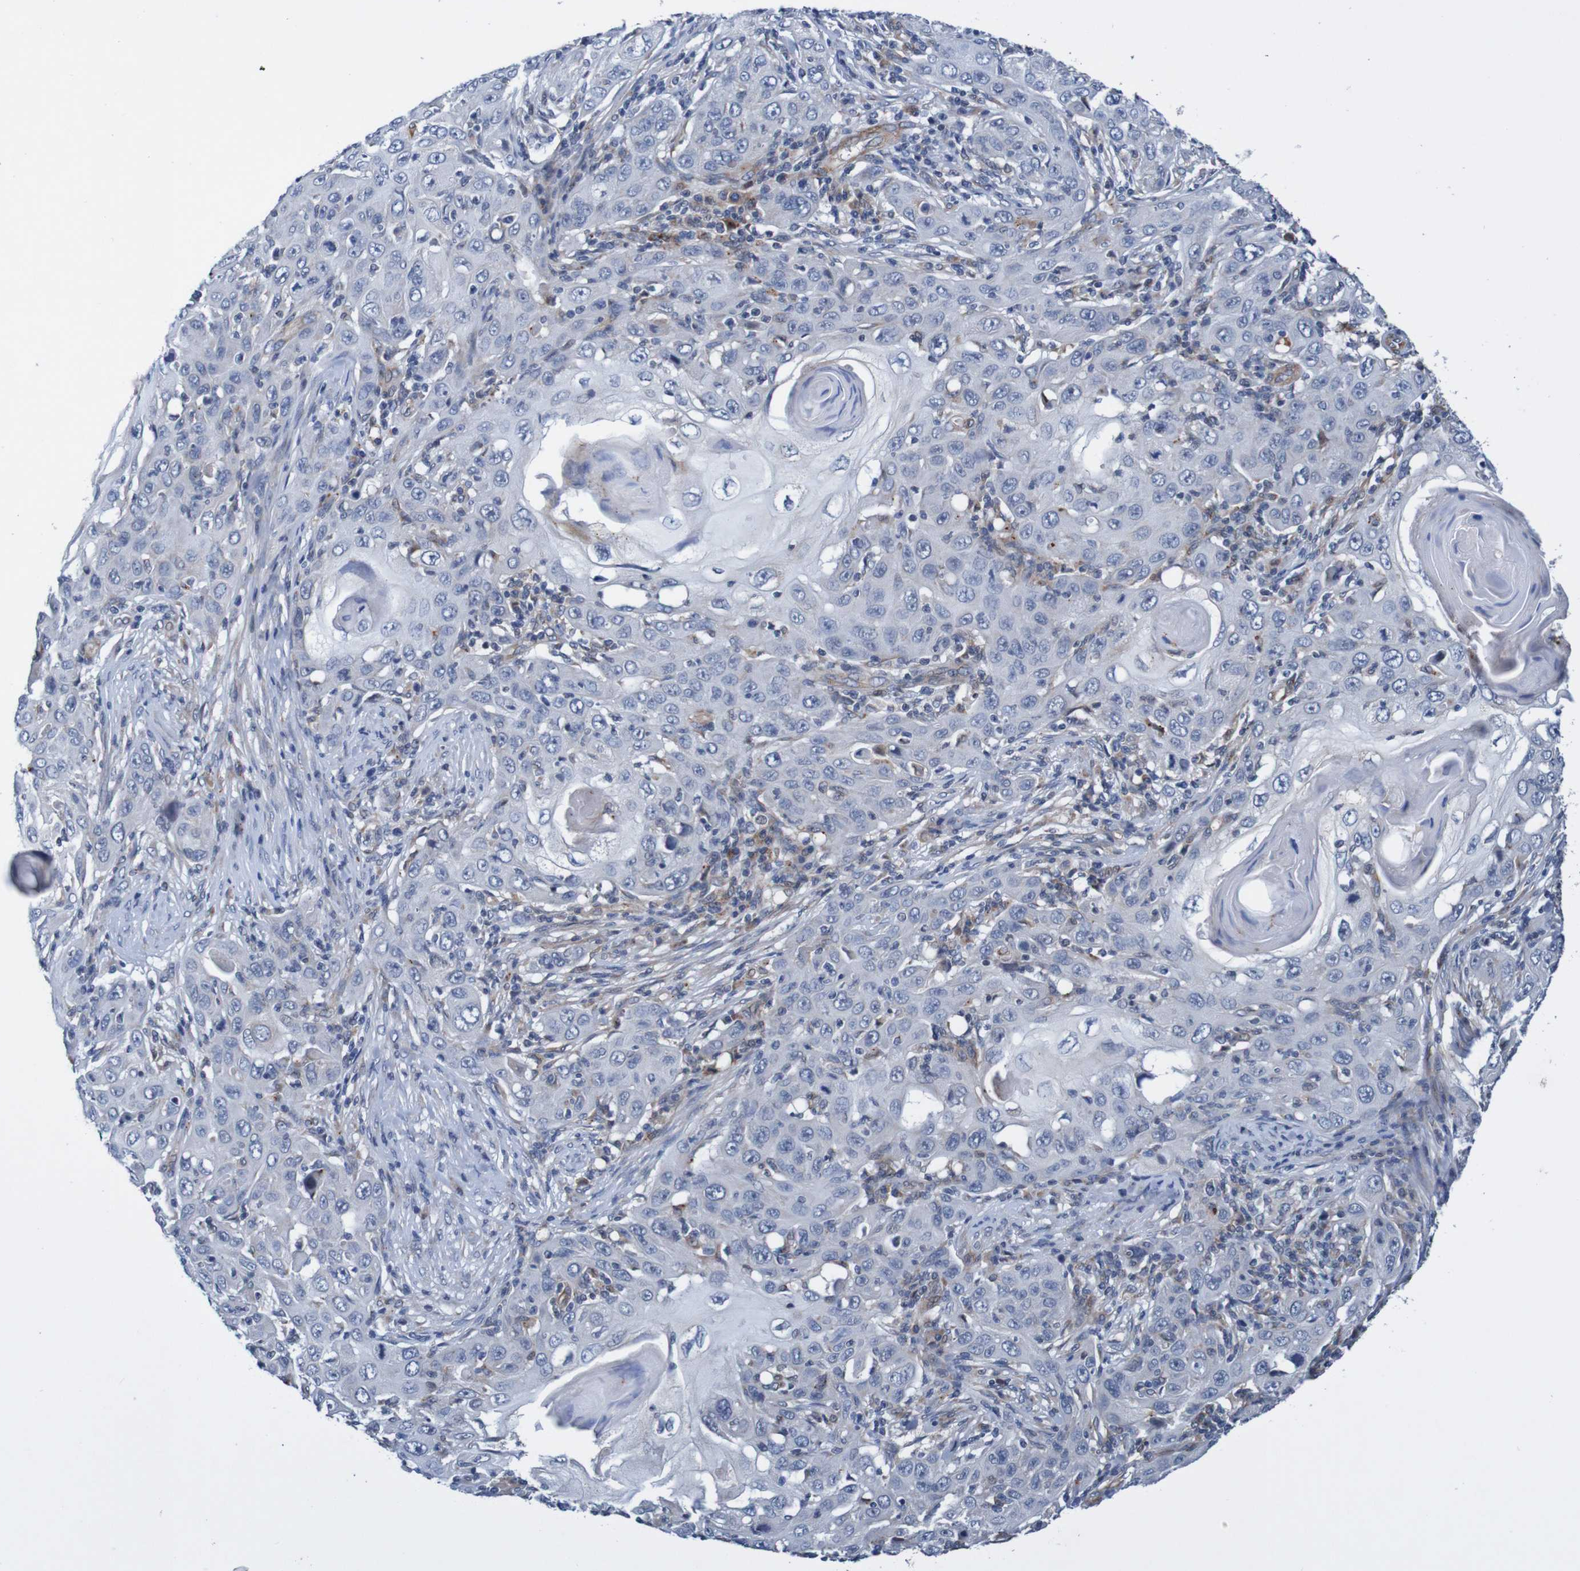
{"staining": {"intensity": "negative", "quantity": "none", "location": "none"}, "tissue": "skin cancer", "cell_type": "Tumor cells", "image_type": "cancer", "snomed": [{"axis": "morphology", "description": "Squamous cell carcinoma, NOS"}, {"axis": "topography", "description": "Skin"}], "caption": "Human squamous cell carcinoma (skin) stained for a protein using immunohistochemistry (IHC) exhibits no positivity in tumor cells.", "gene": "CPED1", "patient": {"sex": "female", "age": 88}}